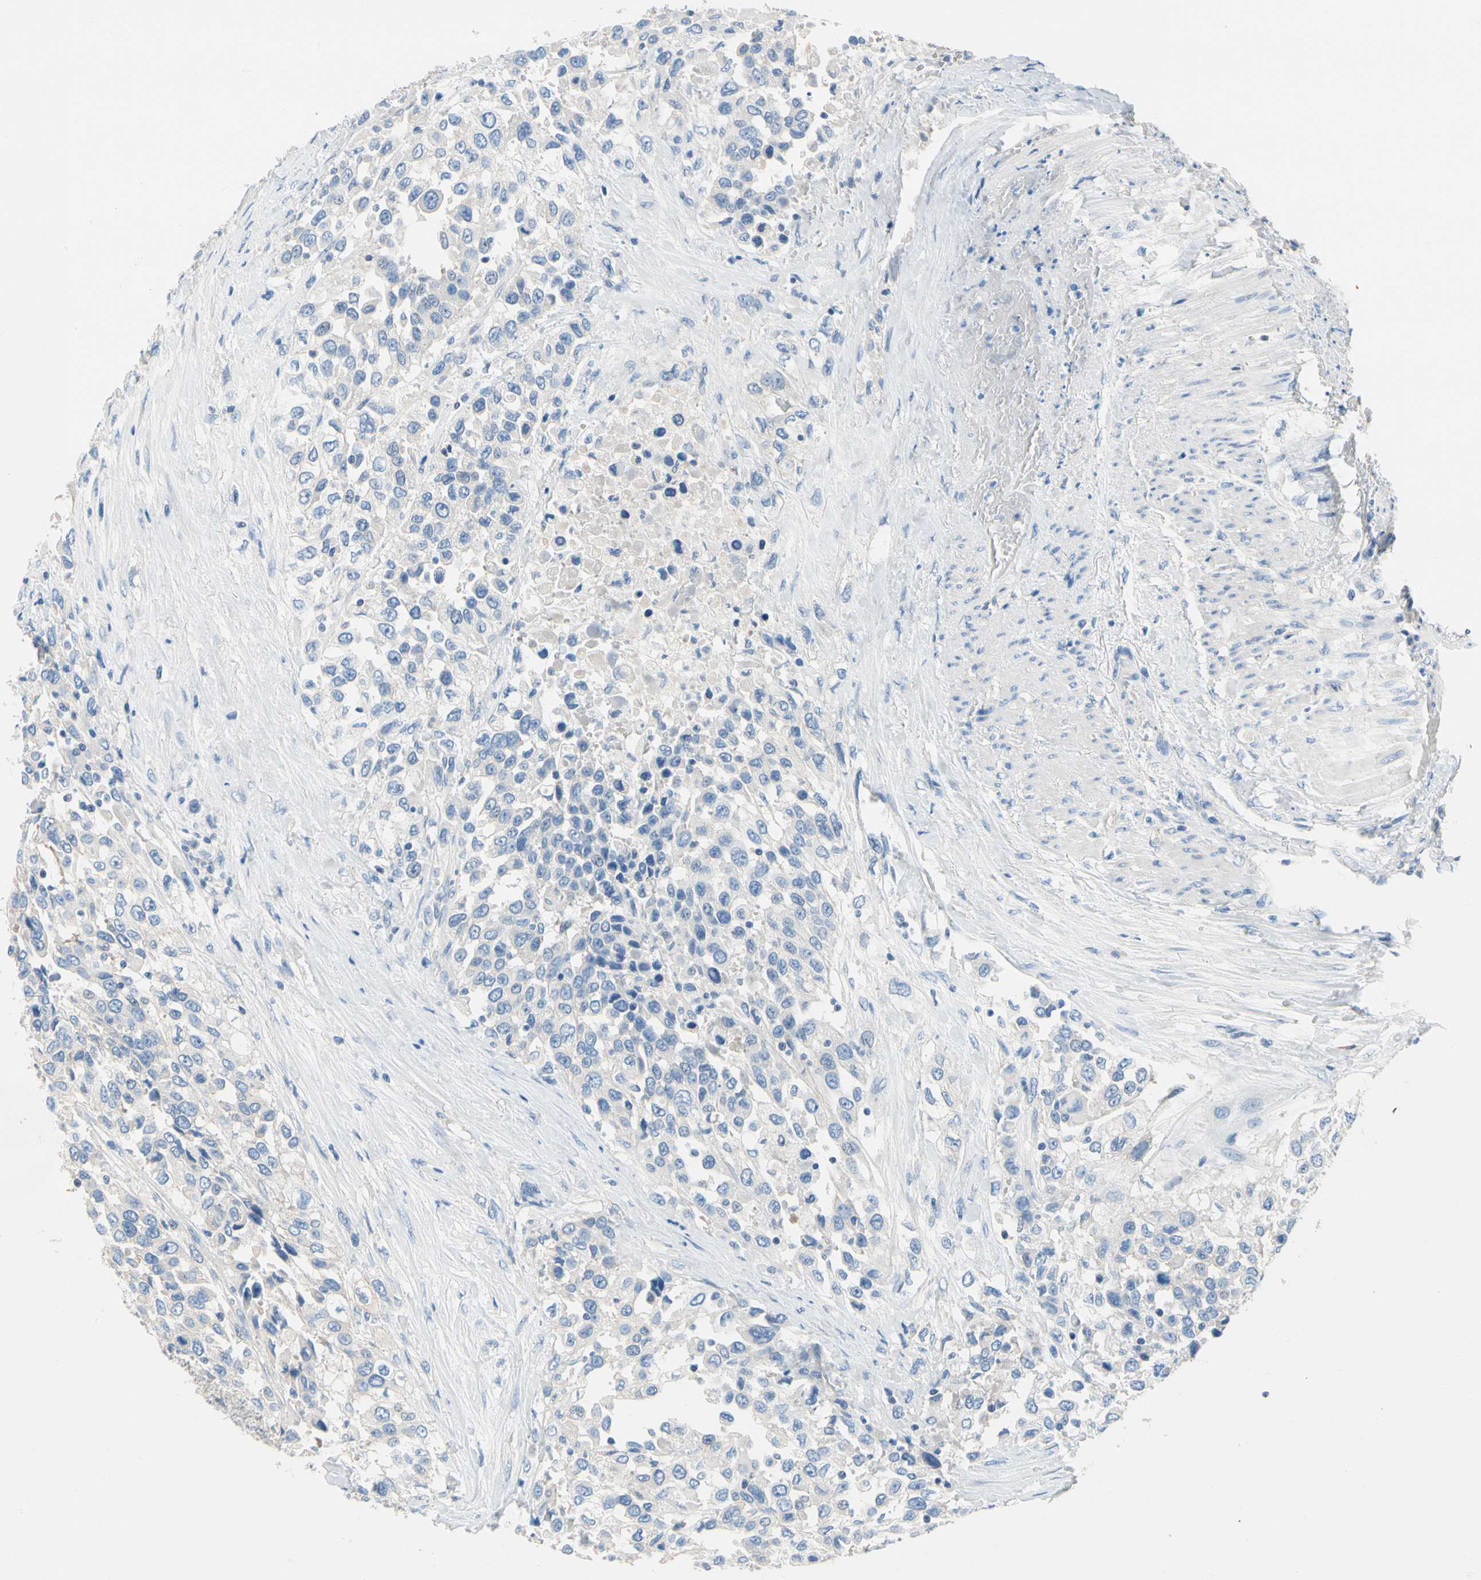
{"staining": {"intensity": "negative", "quantity": "none", "location": "none"}, "tissue": "urothelial cancer", "cell_type": "Tumor cells", "image_type": "cancer", "snomed": [{"axis": "morphology", "description": "Urothelial carcinoma, High grade"}, {"axis": "topography", "description": "Urinary bladder"}], "caption": "Photomicrograph shows no significant protein expression in tumor cells of urothelial cancer. (DAB immunohistochemistry with hematoxylin counter stain).", "gene": "CA14", "patient": {"sex": "female", "age": 80}}